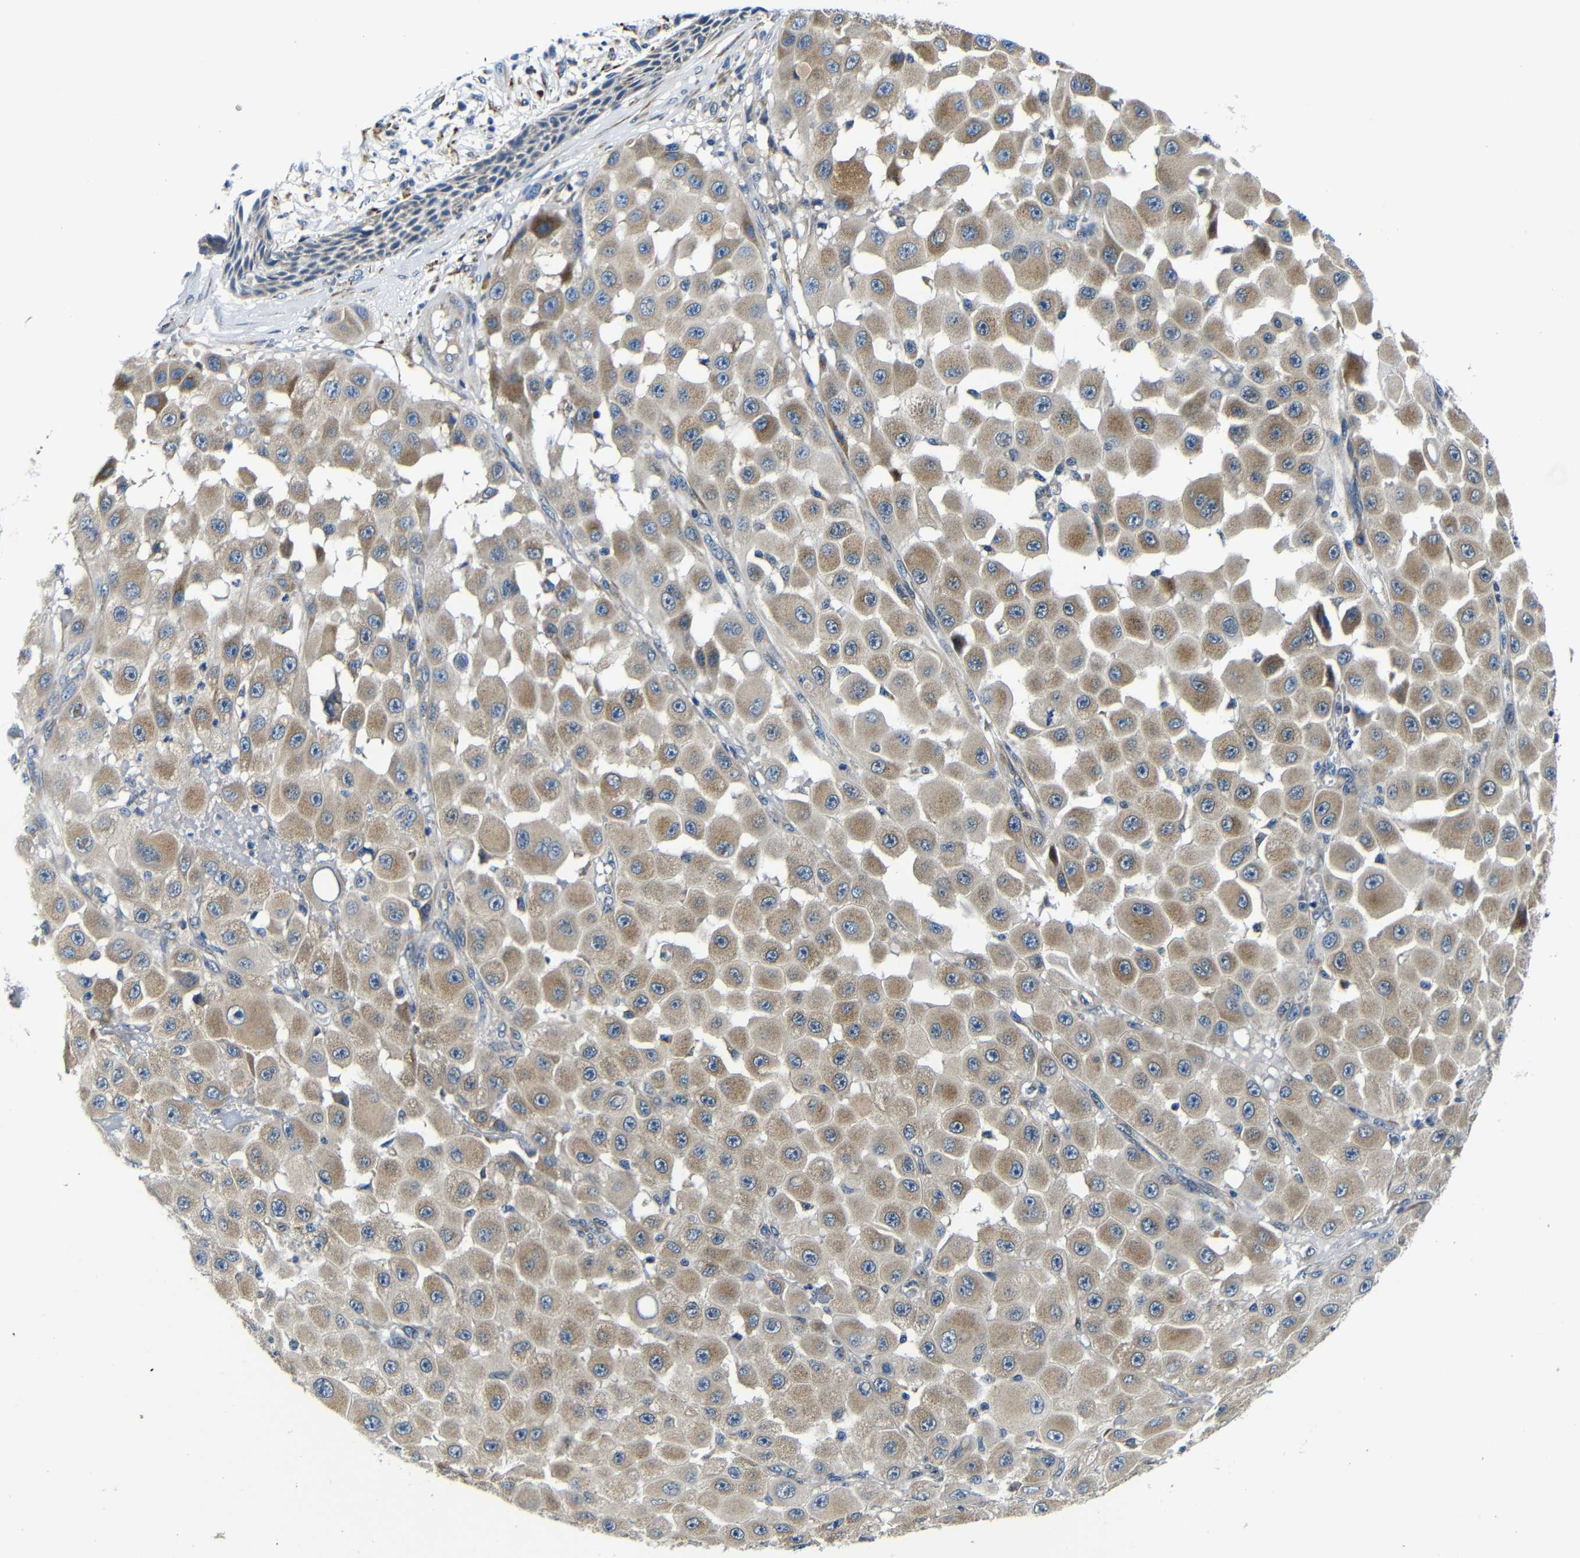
{"staining": {"intensity": "weak", "quantity": ">75%", "location": "cytoplasmic/membranous"}, "tissue": "melanoma", "cell_type": "Tumor cells", "image_type": "cancer", "snomed": [{"axis": "morphology", "description": "Malignant melanoma, NOS"}, {"axis": "topography", "description": "Skin"}], "caption": "About >75% of tumor cells in human melanoma display weak cytoplasmic/membranous protein staining as visualized by brown immunohistochemical staining.", "gene": "FKBP14", "patient": {"sex": "female", "age": 81}}